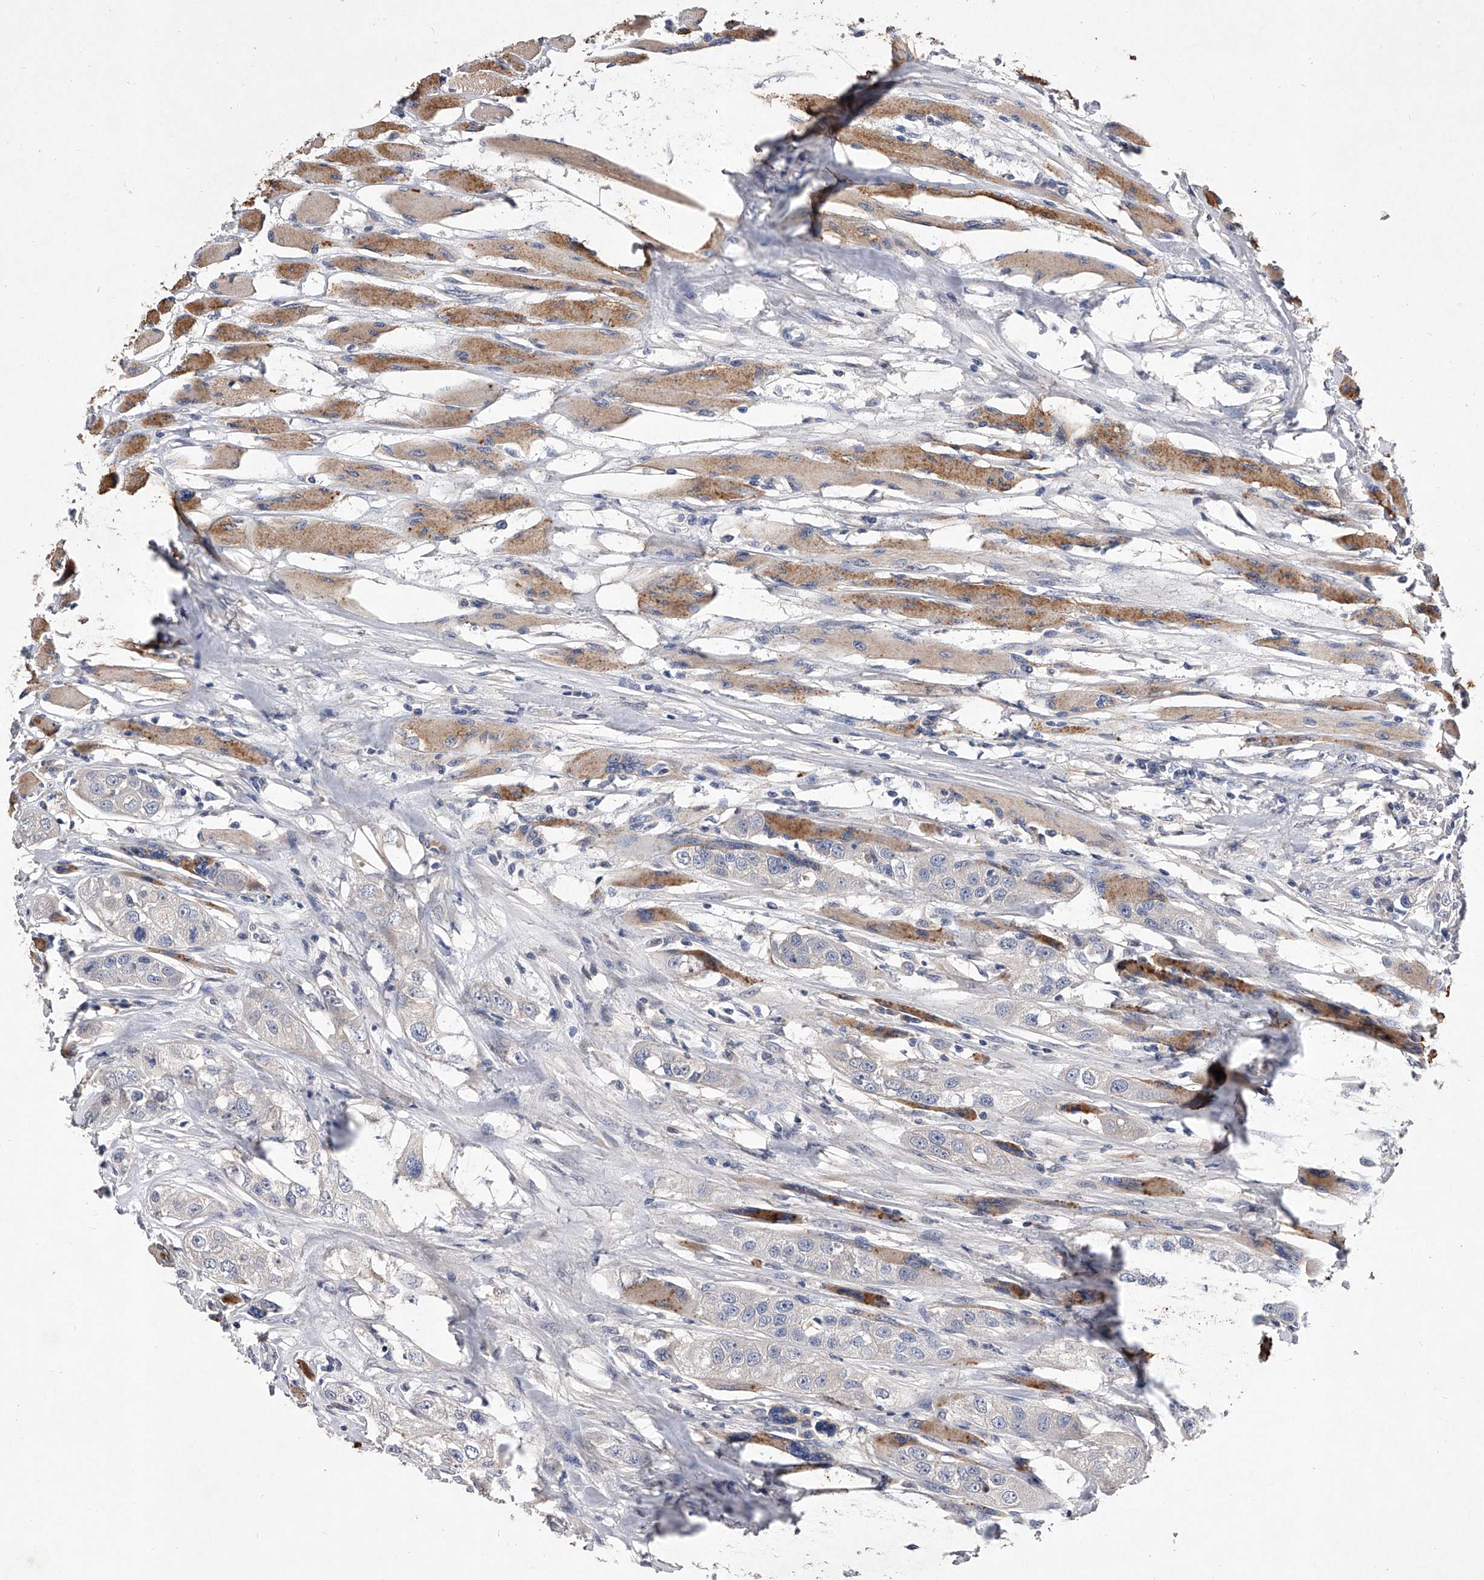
{"staining": {"intensity": "negative", "quantity": "none", "location": "none"}, "tissue": "head and neck cancer", "cell_type": "Tumor cells", "image_type": "cancer", "snomed": [{"axis": "morphology", "description": "Normal tissue, NOS"}, {"axis": "morphology", "description": "Squamous cell carcinoma, NOS"}, {"axis": "topography", "description": "Skeletal muscle"}, {"axis": "topography", "description": "Head-Neck"}], "caption": "A micrograph of head and neck squamous cell carcinoma stained for a protein reveals no brown staining in tumor cells.", "gene": "C5", "patient": {"sex": "male", "age": 51}}